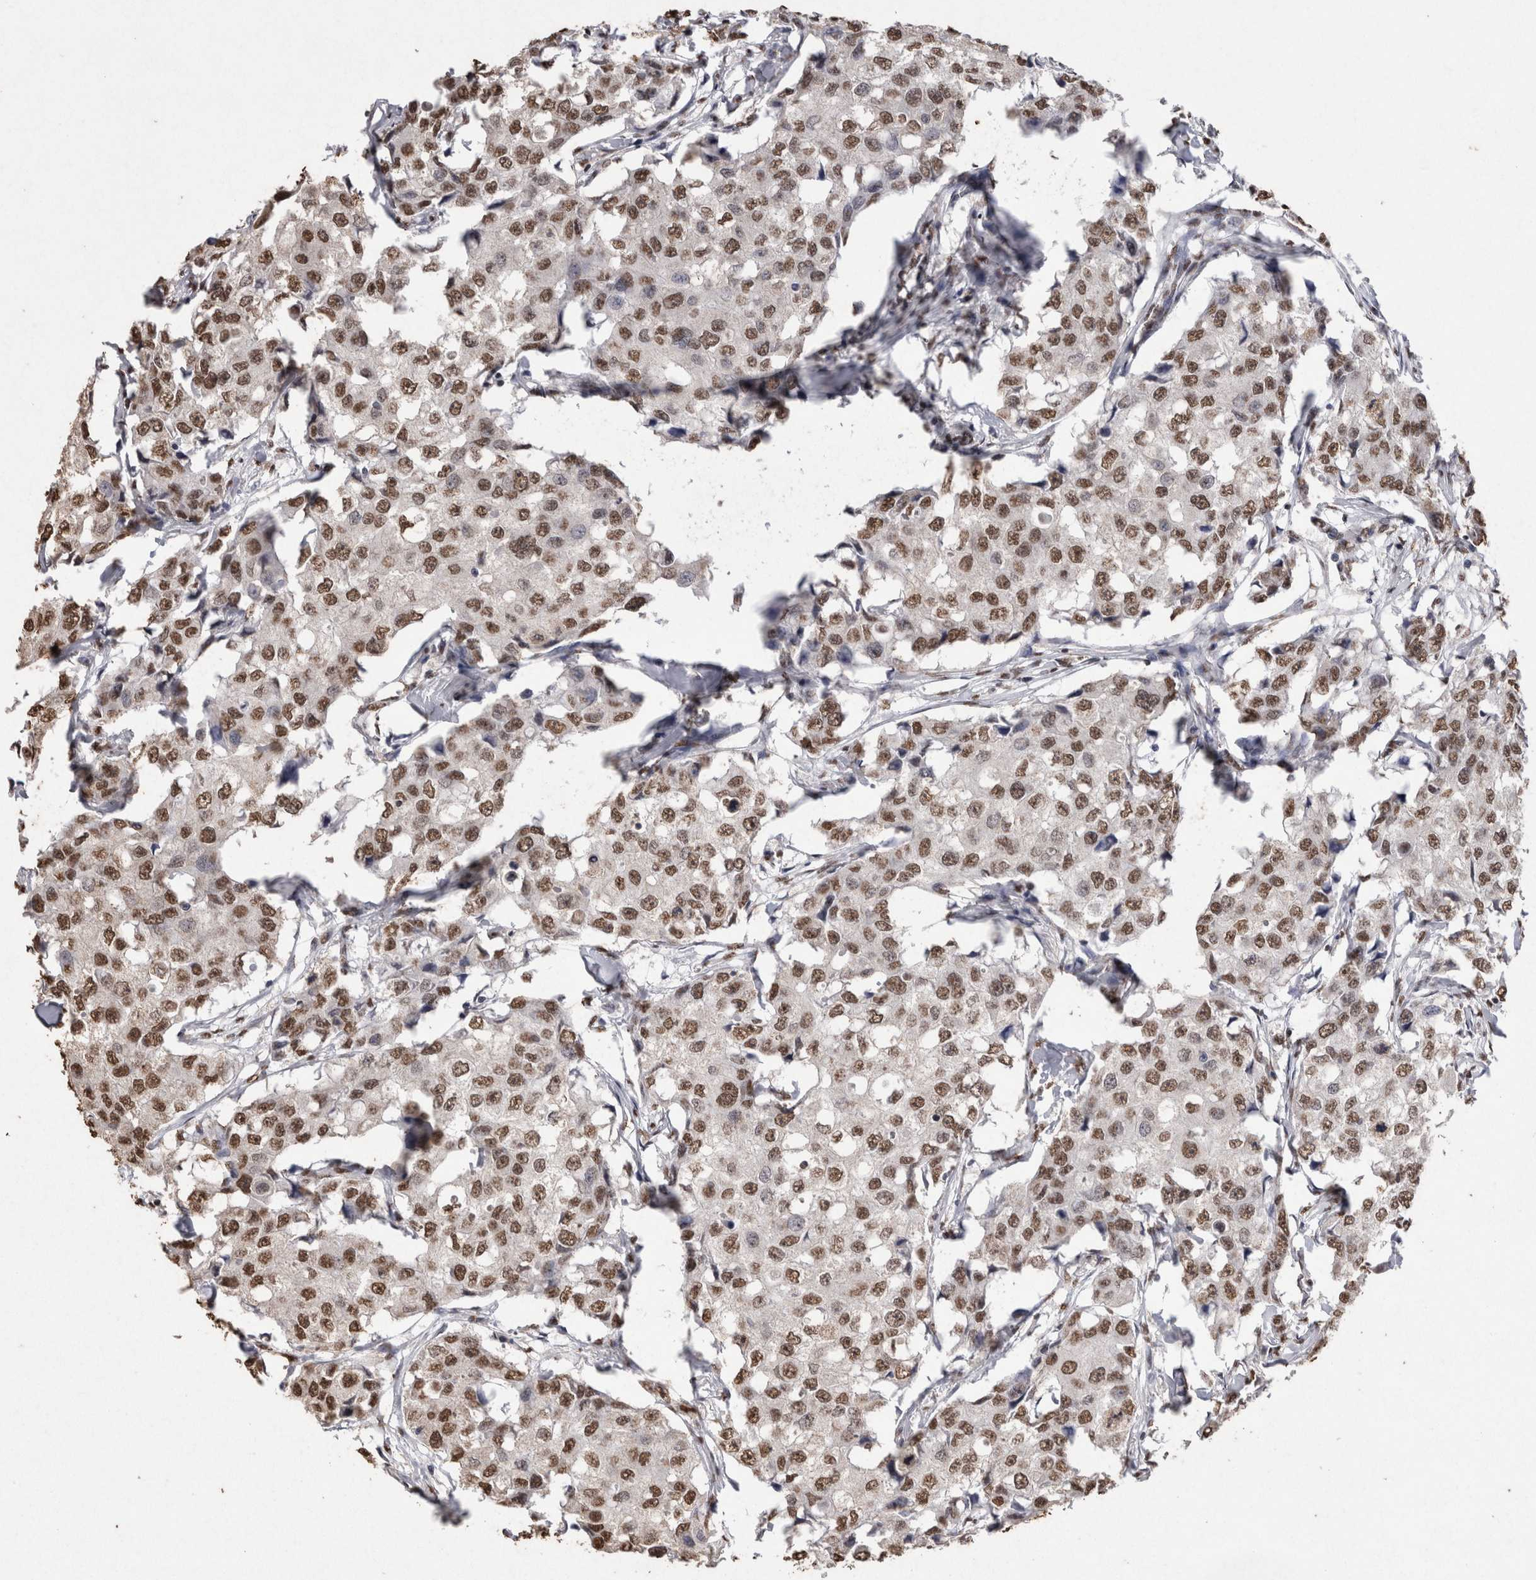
{"staining": {"intensity": "moderate", "quantity": ">75%", "location": "nuclear"}, "tissue": "breast cancer", "cell_type": "Tumor cells", "image_type": "cancer", "snomed": [{"axis": "morphology", "description": "Duct carcinoma"}, {"axis": "topography", "description": "Breast"}], "caption": "Invasive ductal carcinoma (breast) was stained to show a protein in brown. There is medium levels of moderate nuclear expression in about >75% of tumor cells. Nuclei are stained in blue.", "gene": "NTHL1", "patient": {"sex": "female", "age": 27}}